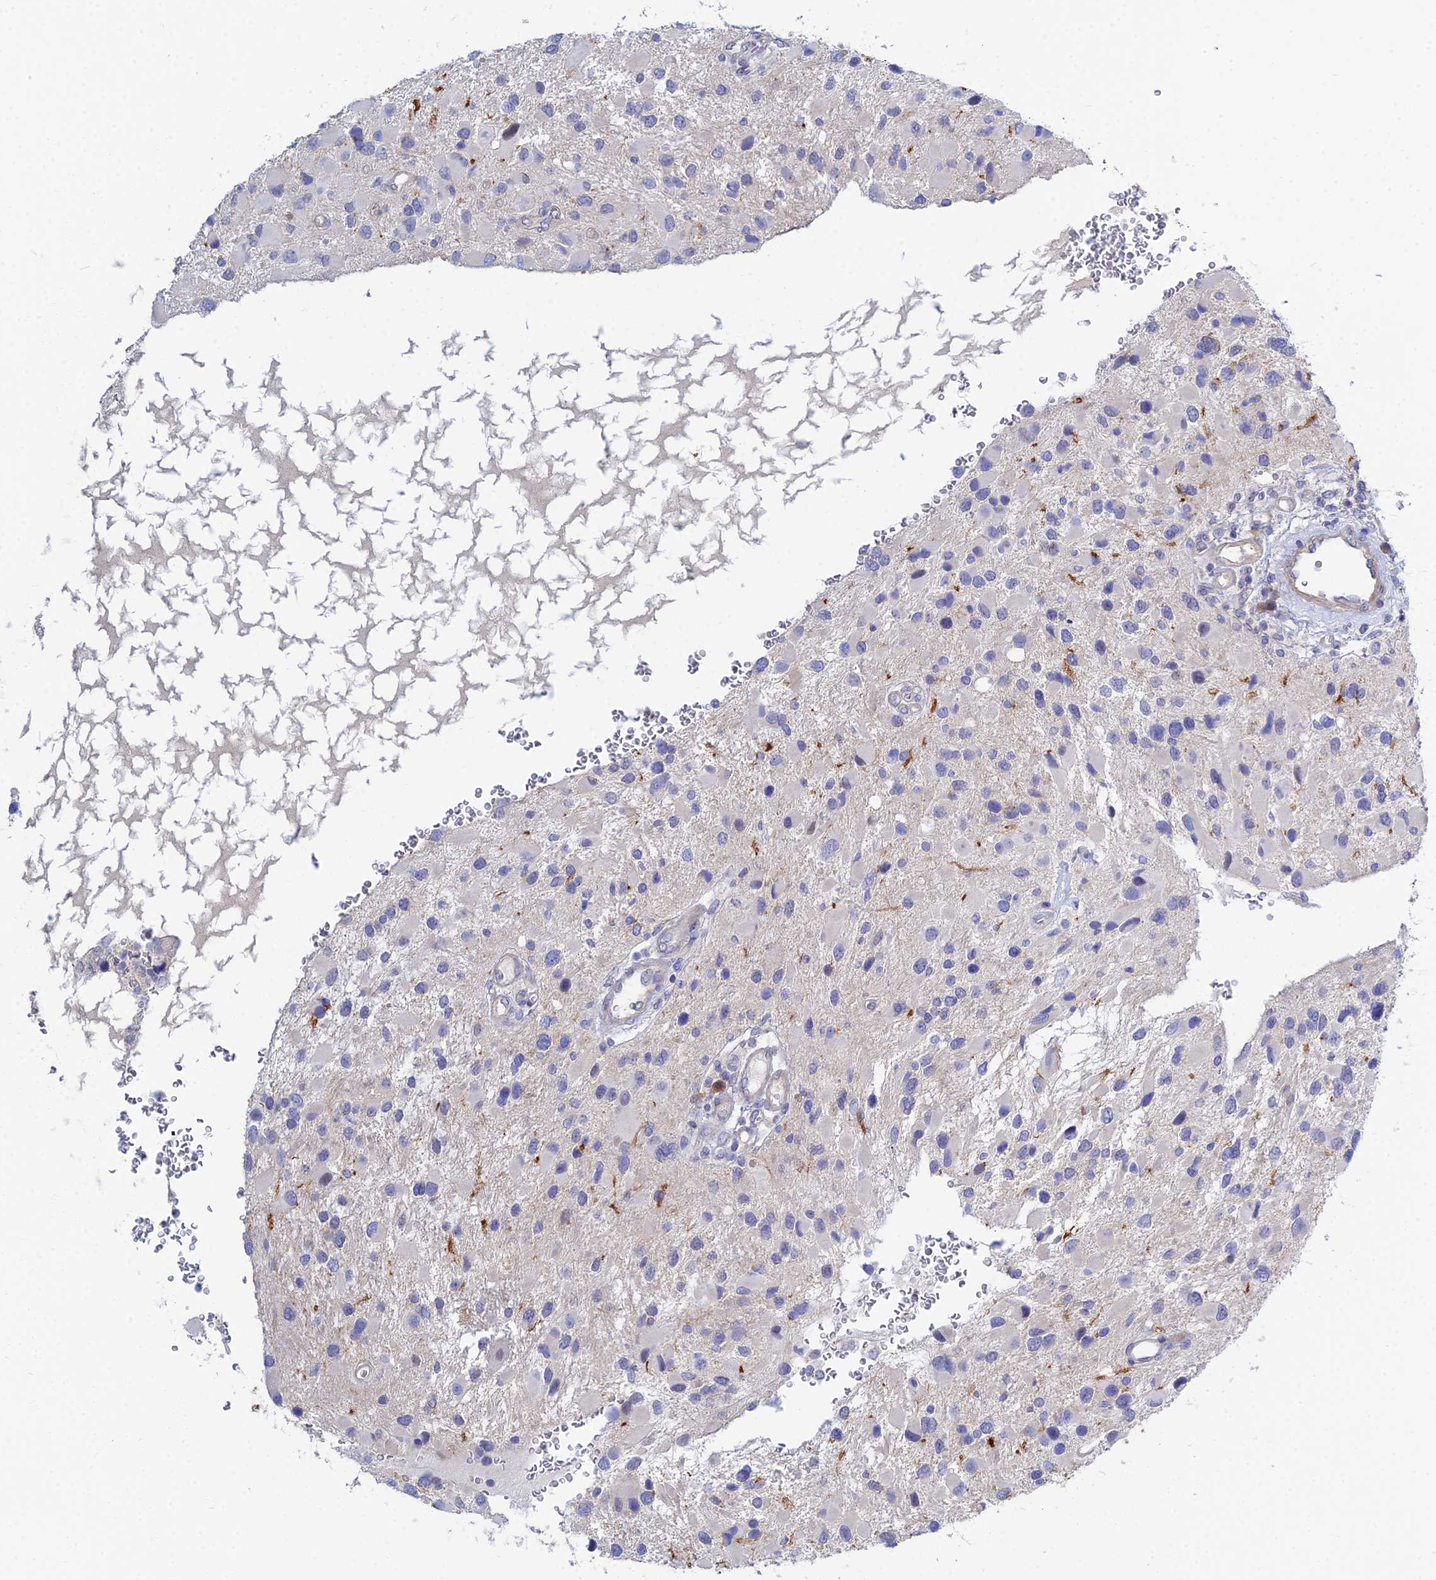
{"staining": {"intensity": "negative", "quantity": "none", "location": "none"}, "tissue": "glioma", "cell_type": "Tumor cells", "image_type": "cancer", "snomed": [{"axis": "morphology", "description": "Glioma, malignant, High grade"}, {"axis": "topography", "description": "Brain"}], "caption": "IHC of human malignant high-grade glioma shows no expression in tumor cells. (Brightfield microscopy of DAB immunohistochemistry at high magnification).", "gene": "DNAH14", "patient": {"sex": "male", "age": 53}}